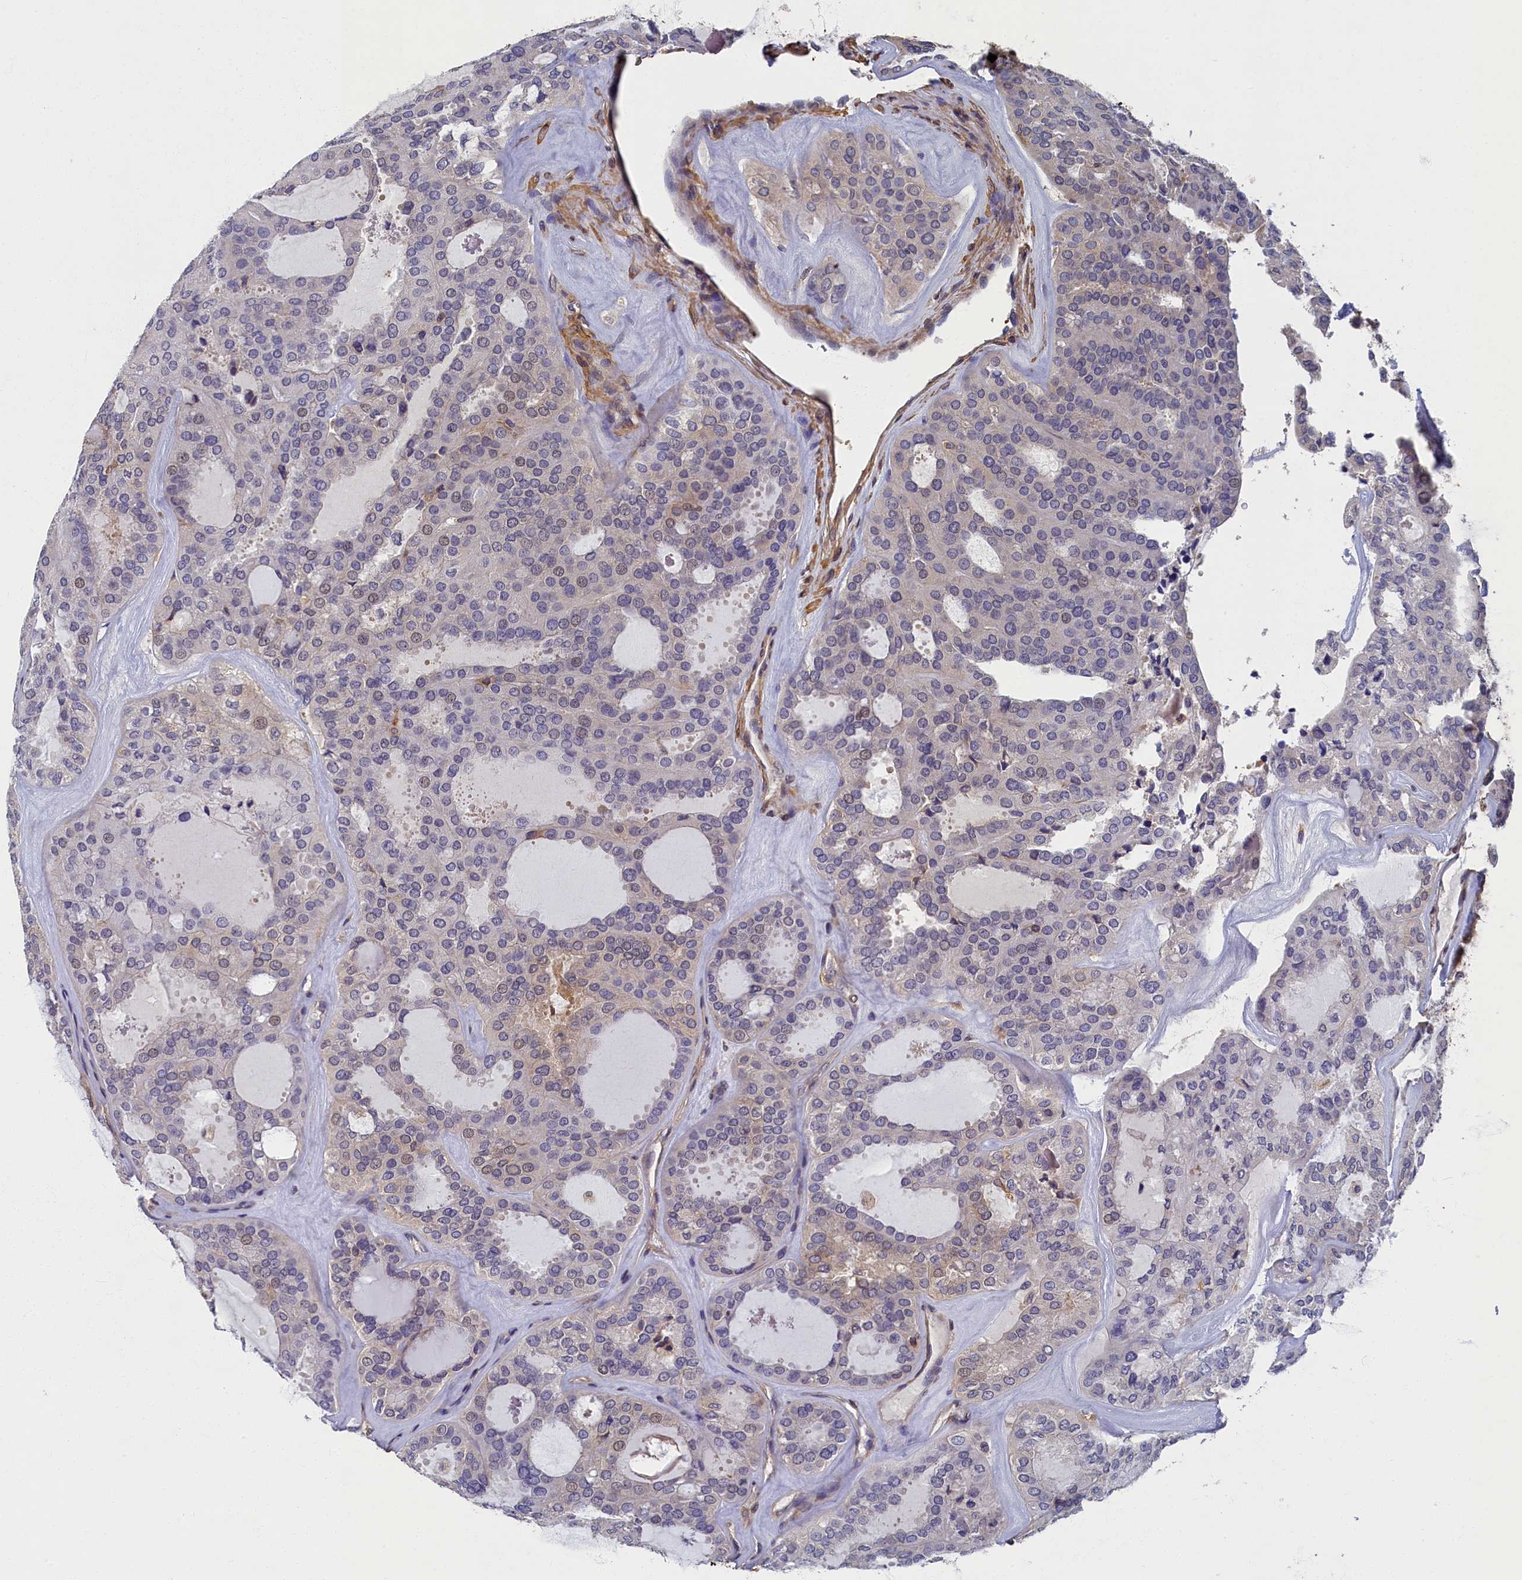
{"staining": {"intensity": "negative", "quantity": "none", "location": "none"}, "tissue": "thyroid cancer", "cell_type": "Tumor cells", "image_type": "cancer", "snomed": [{"axis": "morphology", "description": "Follicular adenoma carcinoma, NOS"}, {"axis": "topography", "description": "Thyroid gland"}], "caption": "Protein analysis of thyroid cancer shows no significant staining in tumor cells.", "gene": "TBCB", "patient": {"sex": "male", "age": 75}}